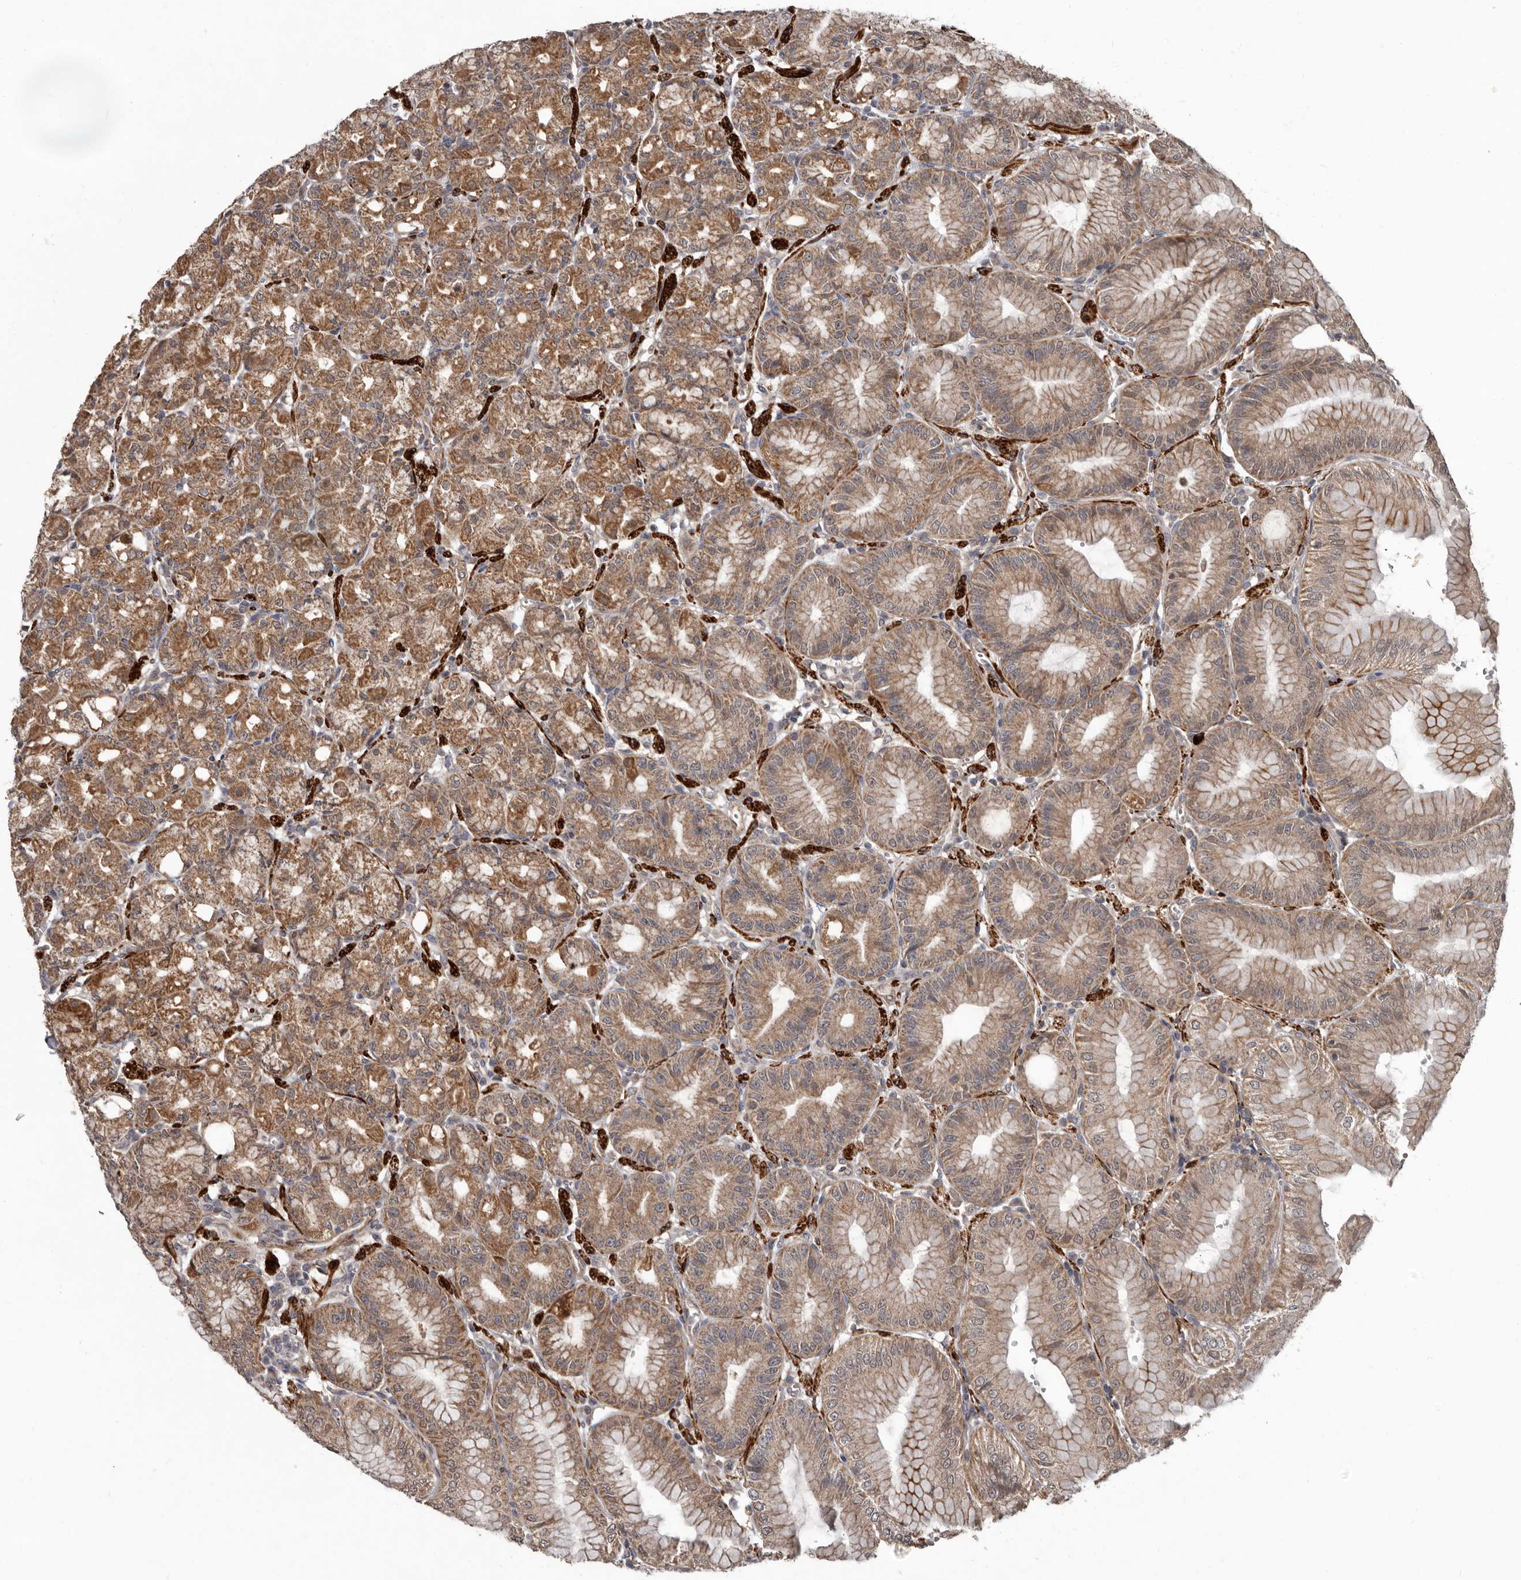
{"staining": {"intensity": "moderate", "quantity": ">75%", "location": "cytoplasmic/membranous"}, "tissue": "stomach", "cell_type": "Glandular cells", "image_type": "normal", "snomed": [{"axis": "morphology", "description": "Normal tissue, NOS"}, {"axis": "topography", "description": "Stomach, lower"}], "caption": "The photomicrograph reveals a brown stain indicating the presence of a protein in the cytoplasmic/membranous of glandular cells in stomach.", "gene": "FGFR4", "patient": {"sex": "male", "age": 71}}